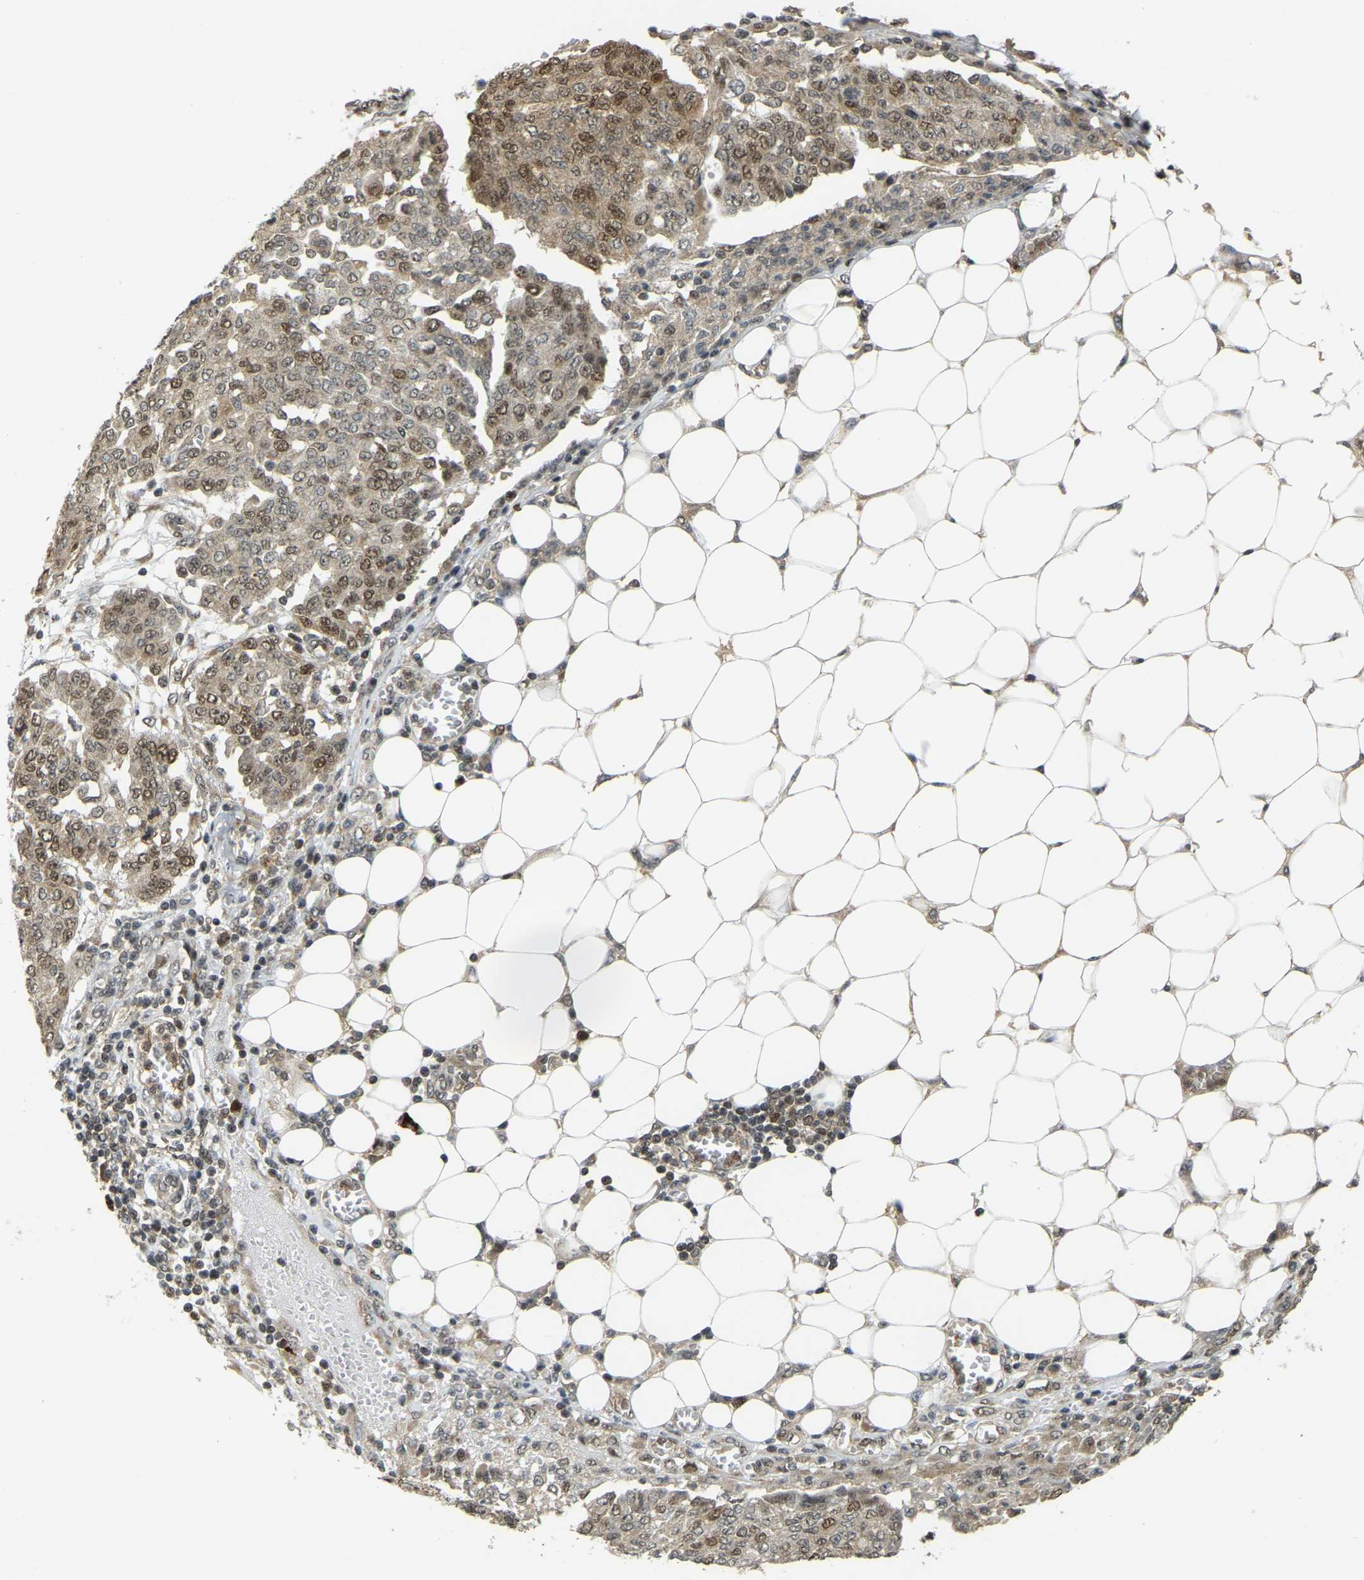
{"staining": {"intensity": "moderate", "quantity": ">75%", "location": "nuclear"}, "tissue": "ovarian cancer", "cell_type": "Tumor cells", "image_type": "cancer", "snomed": [{"axis": "morphology", "description": "Cystadenocarcinoma, serous, NOS"}, {"axis": "topography", "description": "Soft tissue"}, {"axis": "topography", "description": "Ovary"}], "caption": "Ovarian cancer was stained to show a protein in brown. There is medium levels of moderate nuclear staining in approximately >75% of tumor cells.", "gene": "BRF2", "patient": {"sex": "female", "age": 57}}